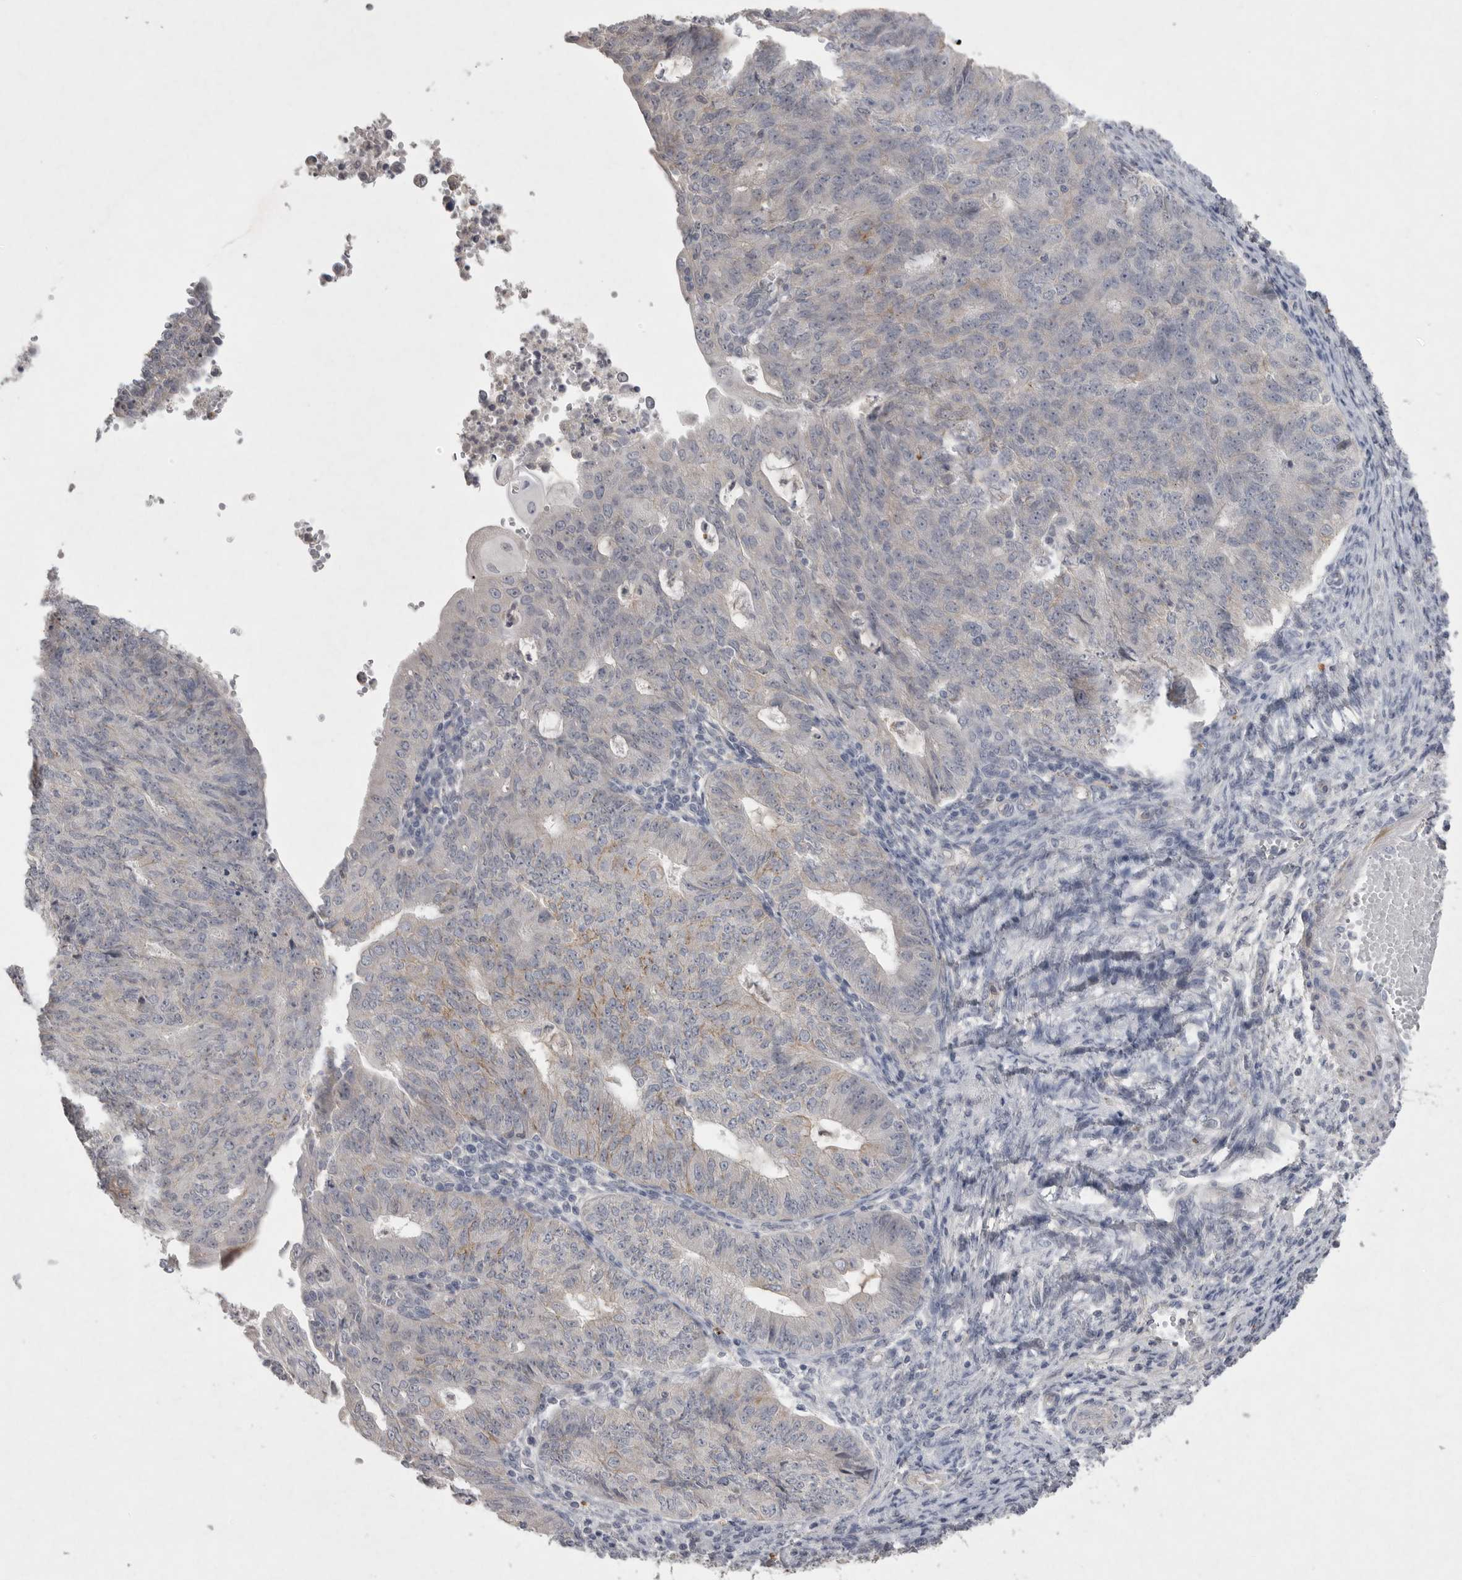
{"staining": {"intensity": "weak", "quantity": "<25%", "location": "cytoplasmic/membranous"}, "tissue": "endometrial cancer", "cell_type": "Tumor cells", "image_type": "cancer", "snomed": [{"axis": "morphology", "description": "Adenocarcinoma, NOS"}, {"axis": "topography", "description": "Endometrium"}], "caption": "DAB (3,3'-diaminobenzidine) immunohistochemical staining of human endometrial cancer displays no significant staining in tumor cells.", "gene": "VANGL2", "patient": {"sex": "female", "age": 32}}